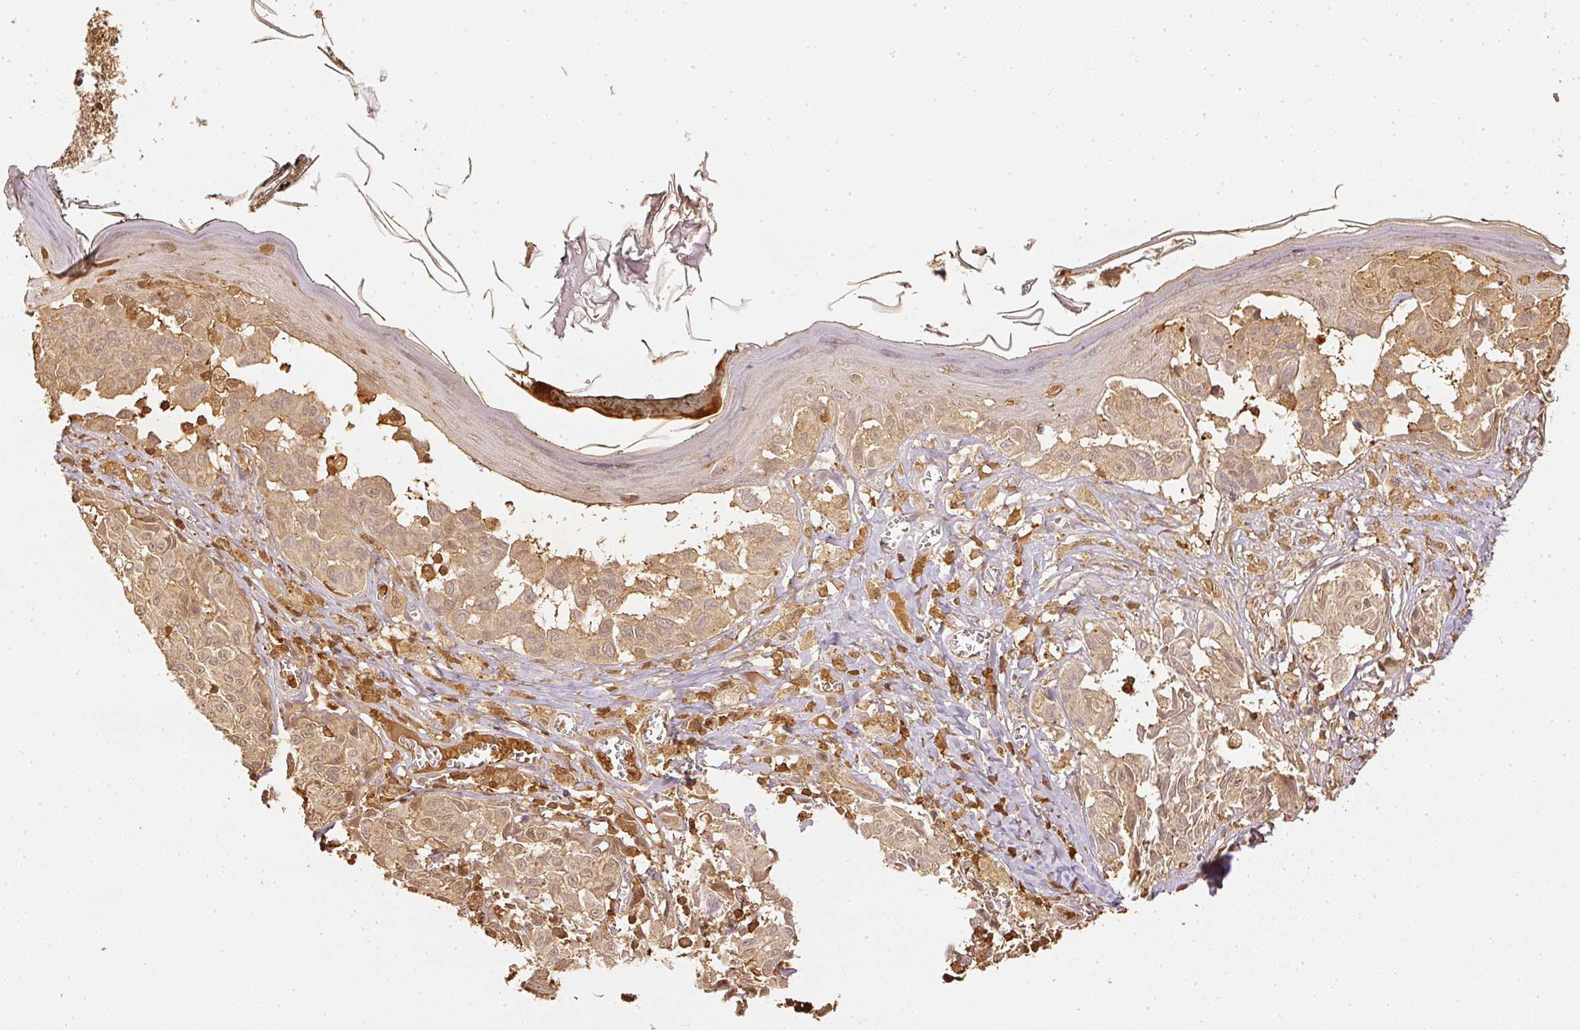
{"staining": {"intensity": "weak", "quantity": ">75%", "location": "cytoplasmic/membranous"}, "tissue": "melanoma", "cell_type": "Tumor cells", "image_type": "cancer", "snomed": [{"axis": "morphology", "description": "Malignant melanoma, NOS"}, {"axis": "topography", "description": "Skin"}], "caption": "IHC staining of melanoma, which shows low levels of weak cytoplasmic/membranous staining in about >75% of tumor cells indicating weak cytoplasmic/membranous protein positivity. The staining was performed using DAB (3,3'-diaminobenzidine) (brown) for protein detection and nuclei were counterstained in hematoxylin (blue).", "gene": "PFN1", "patient": {"sex": "female", "age": 43}}